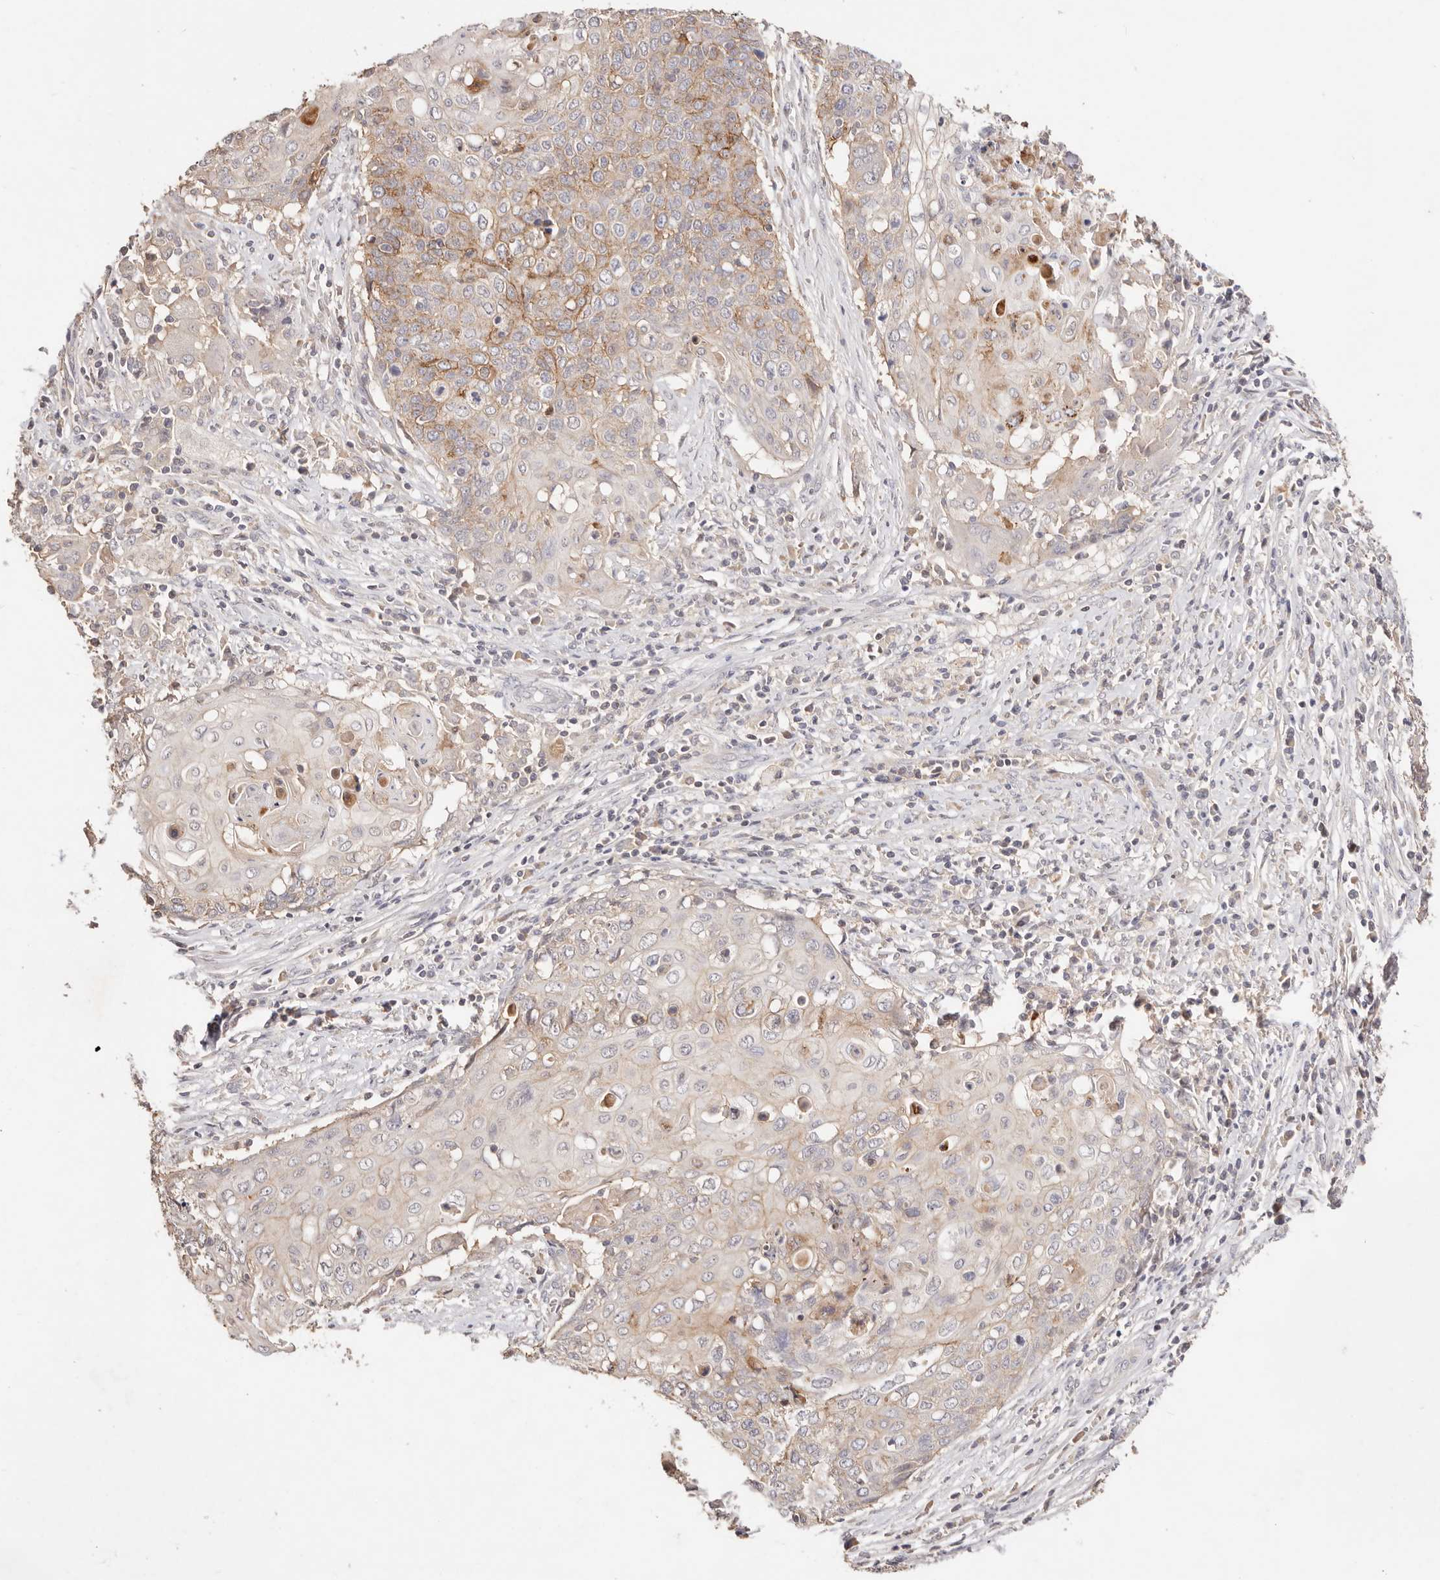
{"staining": {"intensity": "moderate", "quantity": "<25%", "location": "cytoplasmic/membranous"}, "tissue": "cervical cancer", "cell_type": "Tumor cells", "image_type": "cancer", "snomed": [{"axis": "morphology", "description": "Squamous cell carcinoma, NOS"}, {"axis": "topography", "description": "Cervix"}], "caption": "Immunohistochemical staining of cervical cancer displays low levels of moderate cytoplasmic/membranous protein staining in about <25% of tumor cells.", "gene": "CXADR", "patient": {"sex": "female", "age": 39}}